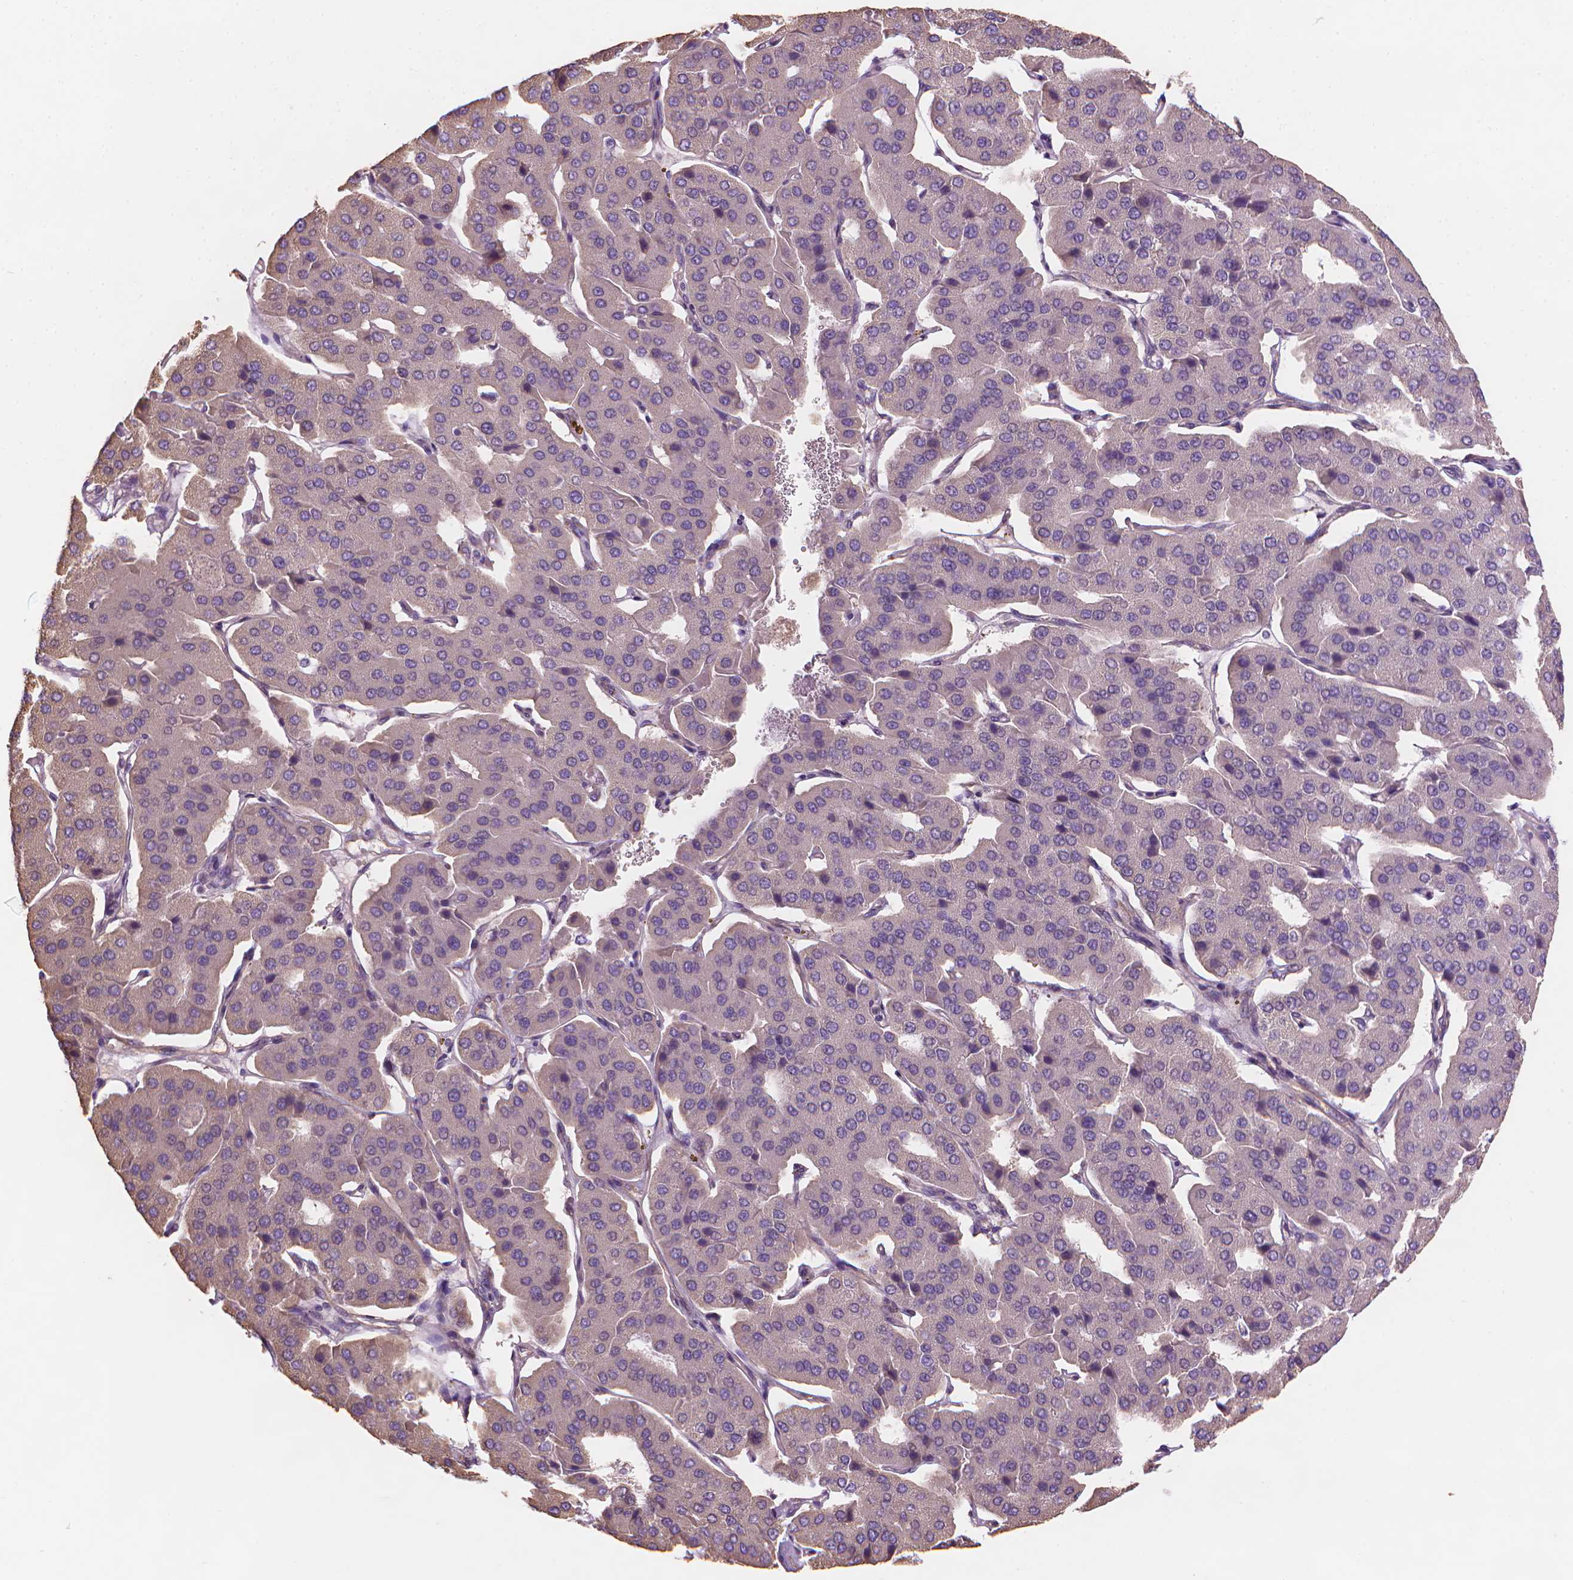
{"staining": {"intensity": "negative", "quantity": "none", "location": "none"}, "tissue": "parathyroid gland", "cell_type": "Glandular cells", "image_type": "normal", "snomed": [{"axis": "morphology", "description": "Normal tissue, NOS"}, {"axis": "morphology", "description": "Adenoma, NOS"}, {"axis": "topography", "description": "Parathyroid gland"}], "caption": "DAB immunohistochemical staining of benign parathyroid gland exhibits no significant positivity in glandular cells. (DAB IHC, high magnification).", "gene": "TTC29", "patient": {"sex": "female", "age": 86}}